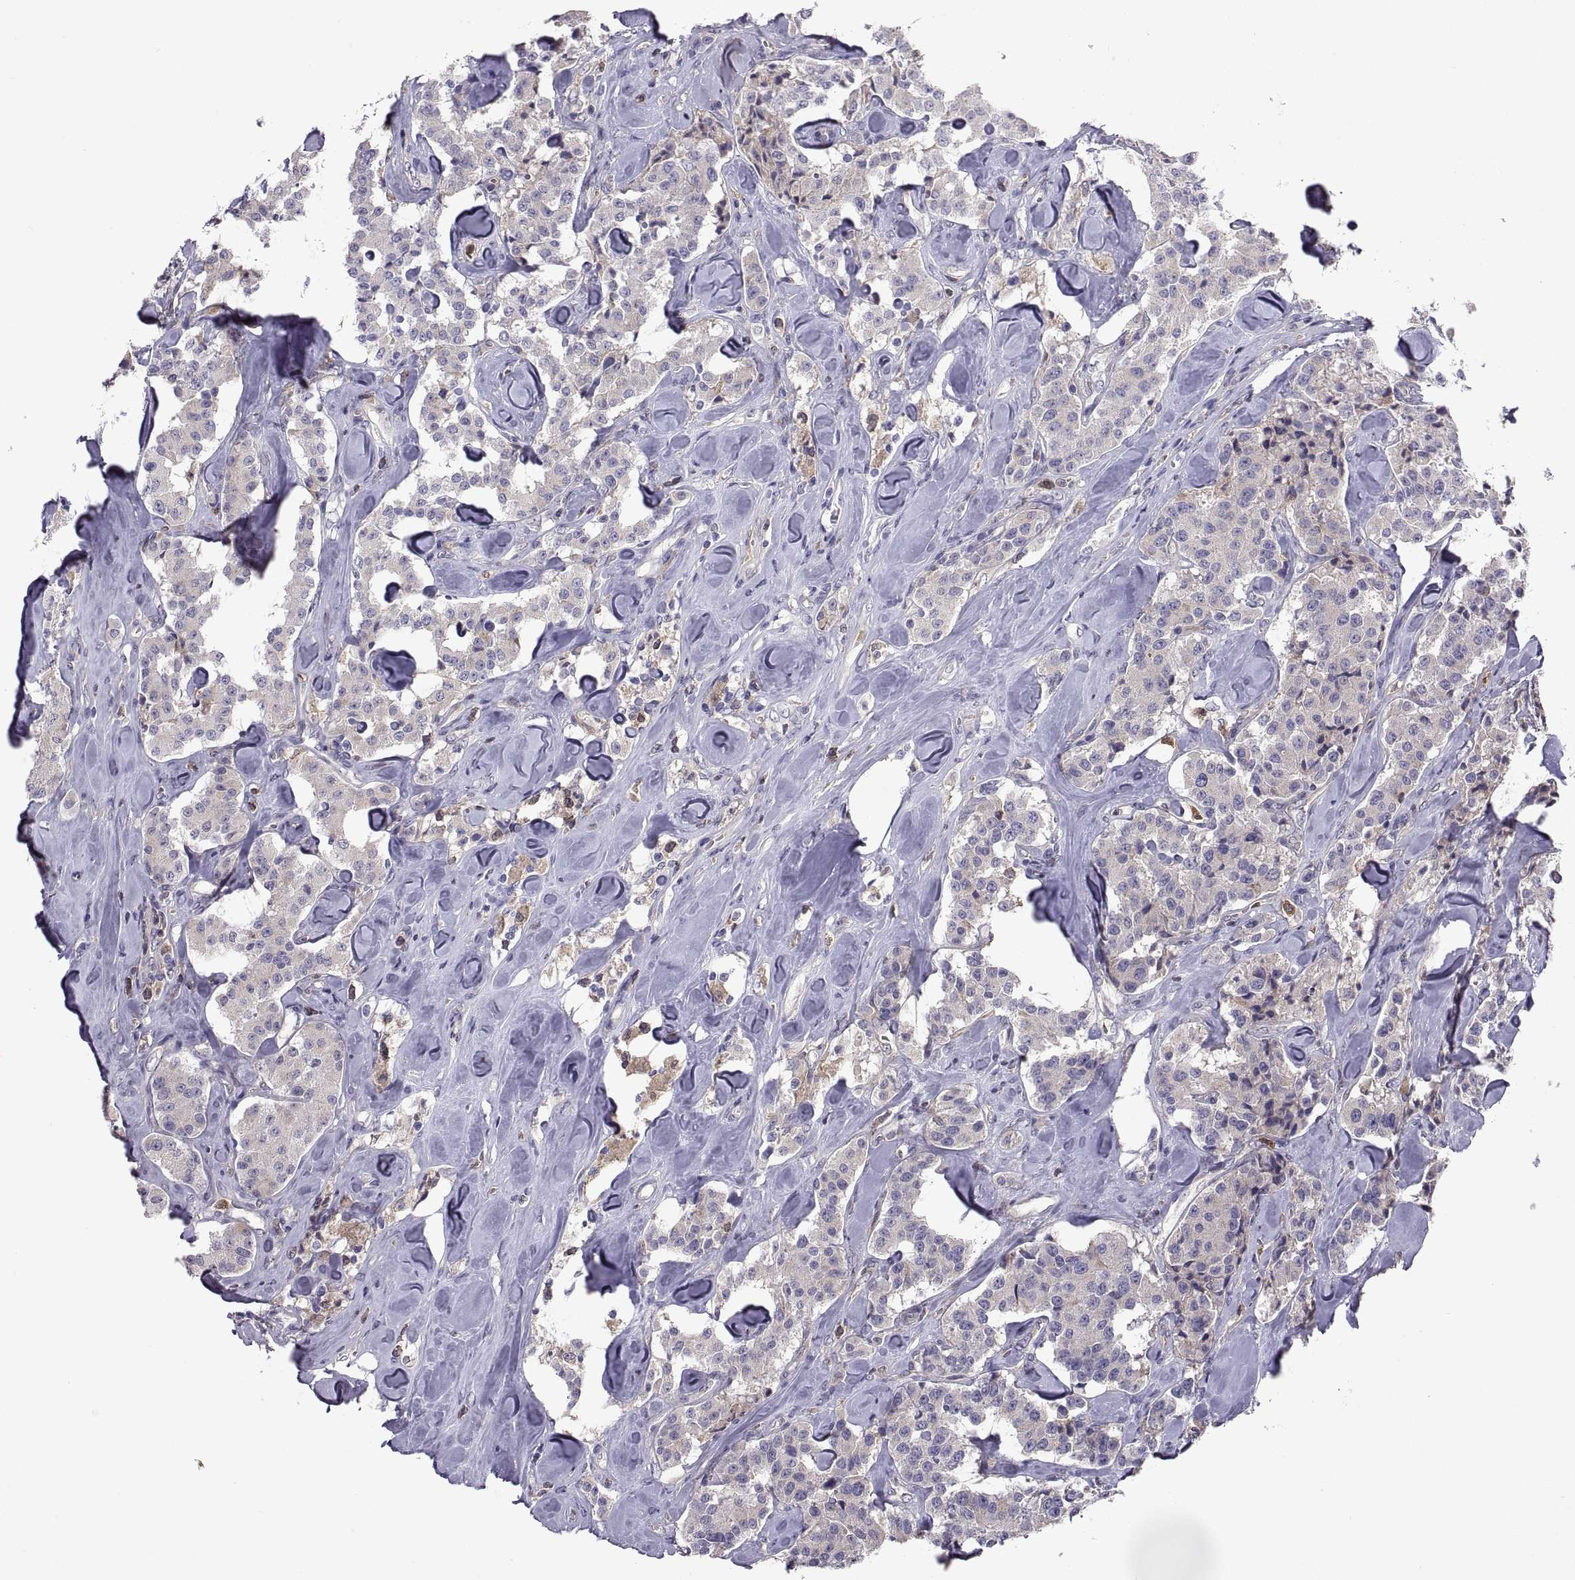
{"staining": {"intensity": "negative", "quantity": "none", "location": "none"}, "tissue": "carcinoid", "cell_type": "Tumor cells", "image_type": "cancer", "snomed": [{"axis": "morphology", "description": "Carcinoid, malignant, NOS"}, {"axis": "topography", "description": "Pancreas"}], "caption": "The image shows no significant positivity in tumor cells of carcinoid.", "gene": "DOK3", "patient": {"sex": "male", "age": 41}}